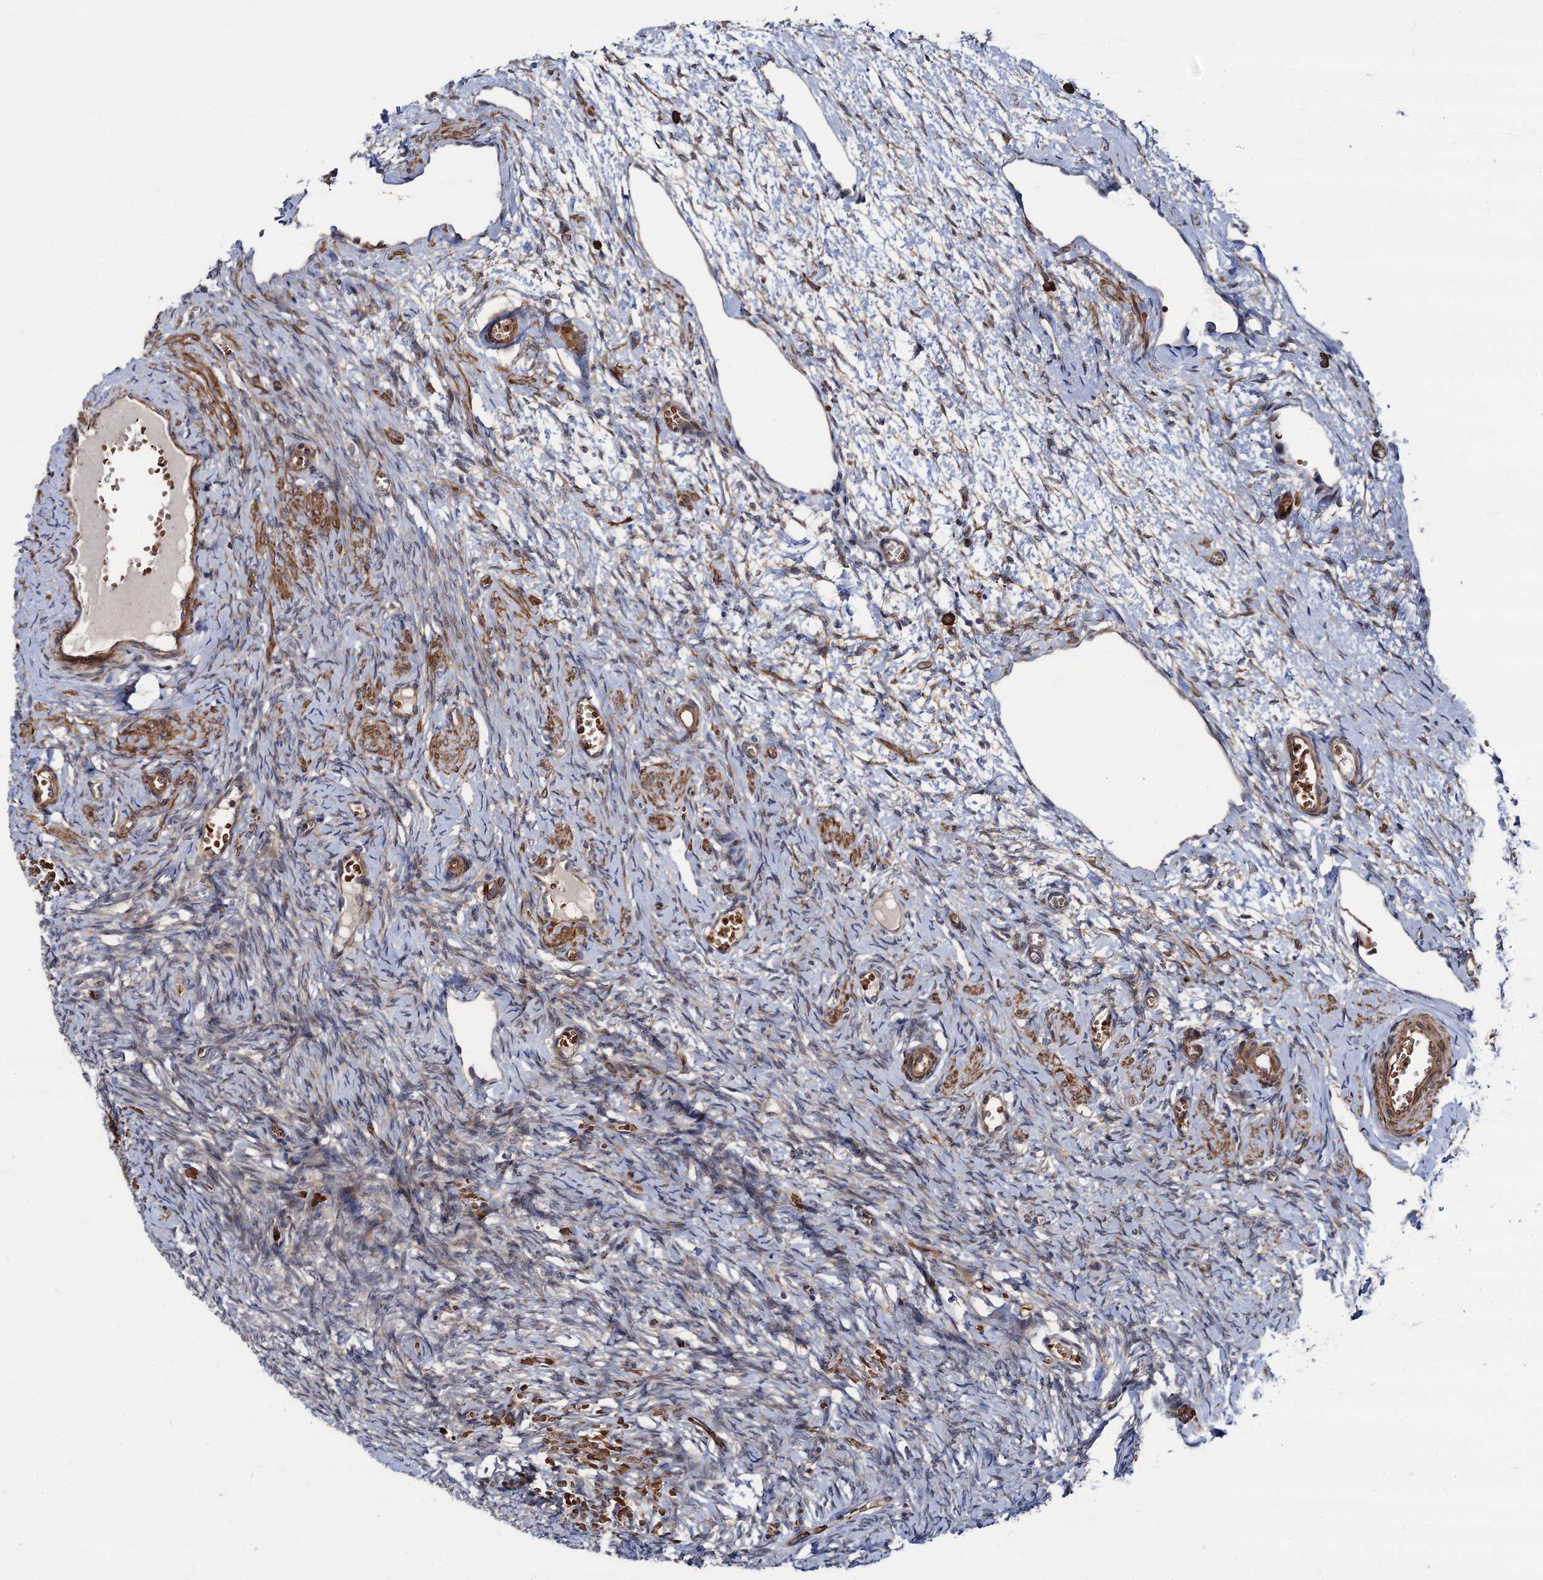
{"staining": {"intensity": "weak", "quantity": "<25%", "location": "cytoplasmic/membranous"}, "tissue": "ovary", "cell_type": "Ovarian stroma cells", "image_type": "normal", "snomed": [{"axis": "morphology", "description": "Adenocarcinoma, NOS"}, {"axis": "topography", "description": "Endometrium"}], "caption": "A photomicrograph of ovary stained for a protein demonstrates no brown staining in ovarian stroma cells. (DAB IHC with hematoxylin counter stain).", "gene": "KXD1", "patient": {"sex": "female", "age": 32}}